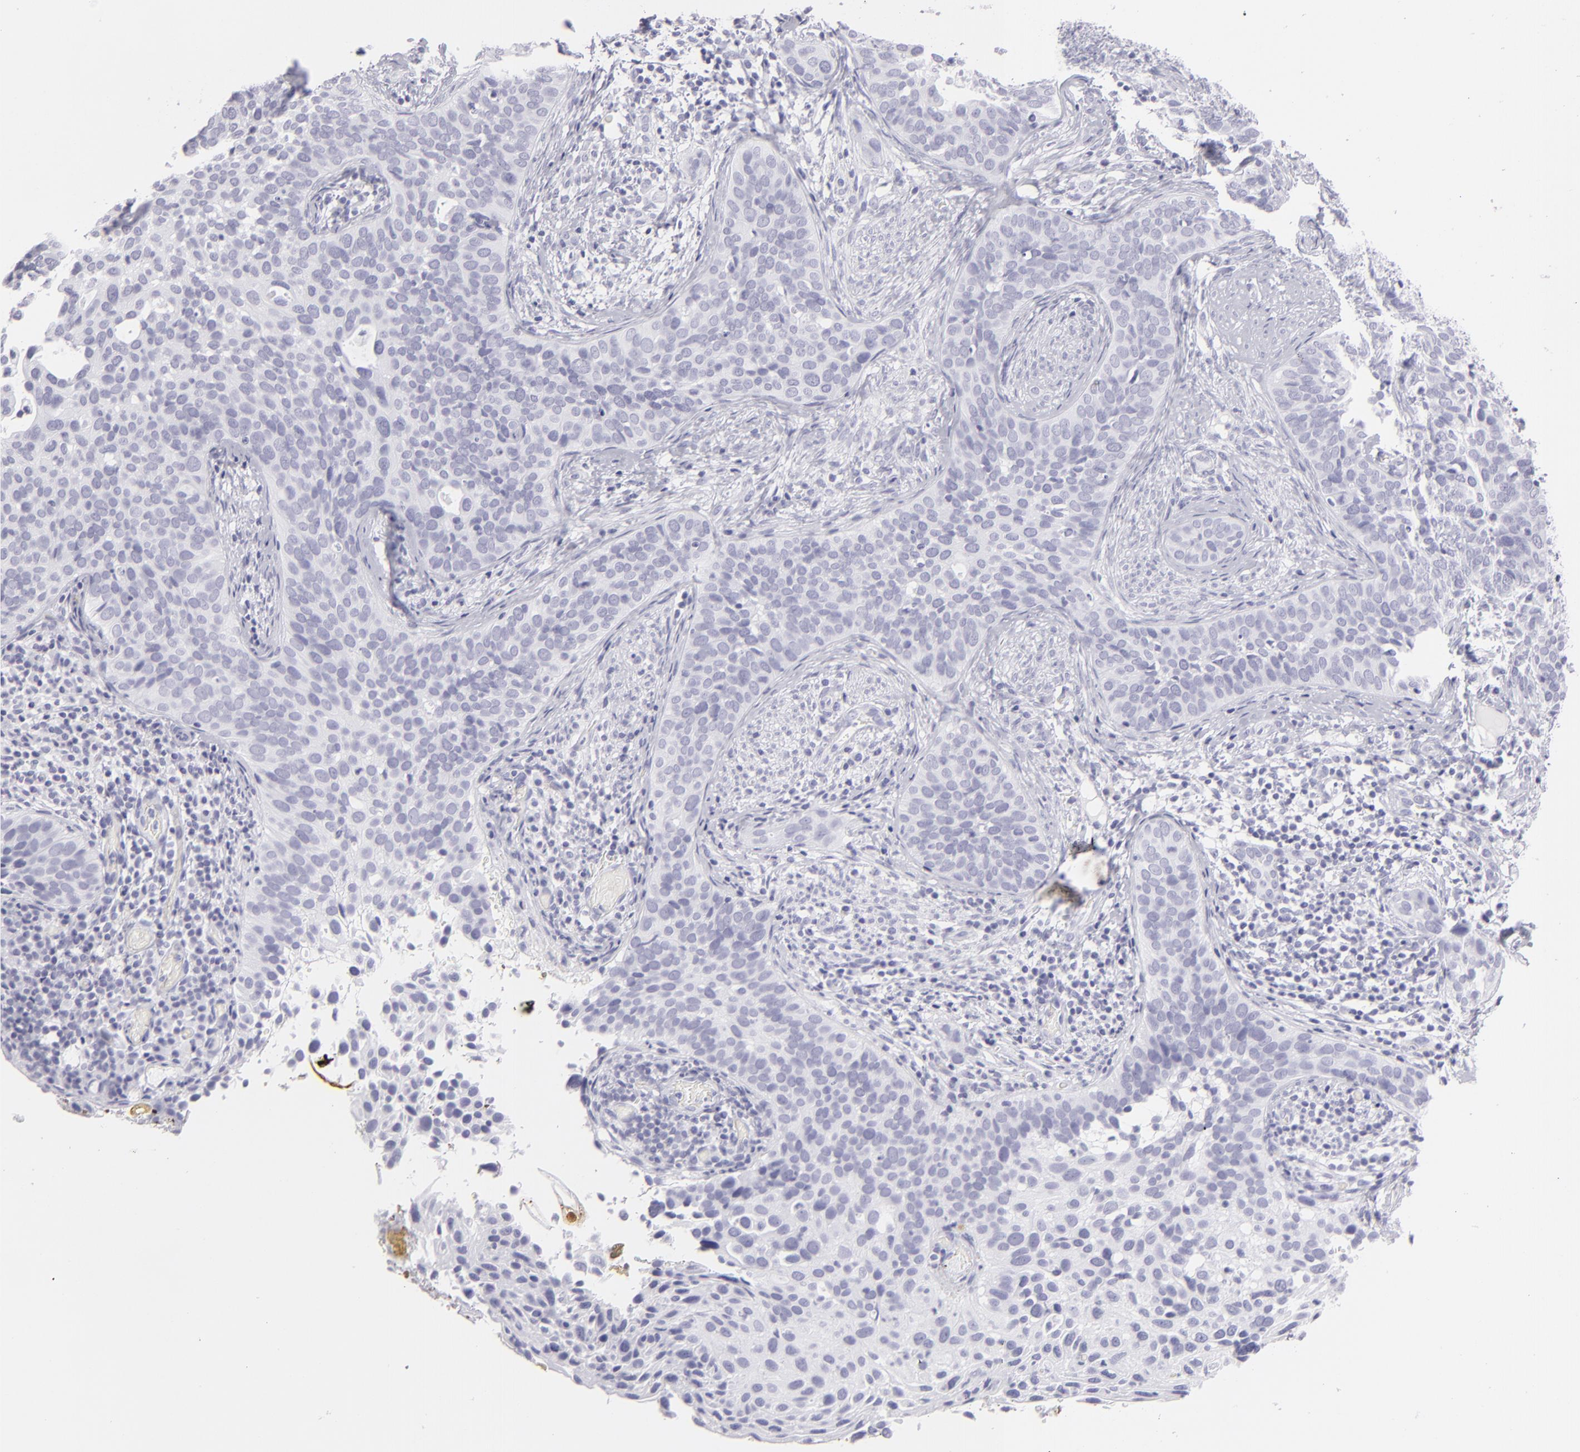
{"staining": {"intensity": "negative", "quantity": "none", "location": "none"}, "tissue": "cervical cancer", "cell_type": "Tumor cells", "image_type": "cancer", "snomed": [{"axis": "morphology", "description": "Squamous cell carcinoma, NOS"}, {"axis": "topography", "description": "Cervix"}], "caption": "Immunohistochemical staining of human cervical squamous cell carcinoma demonstrates no significant expression in tumor cells.", "gene": "FLG", "patient": {"sex": "female", "age": 31}}